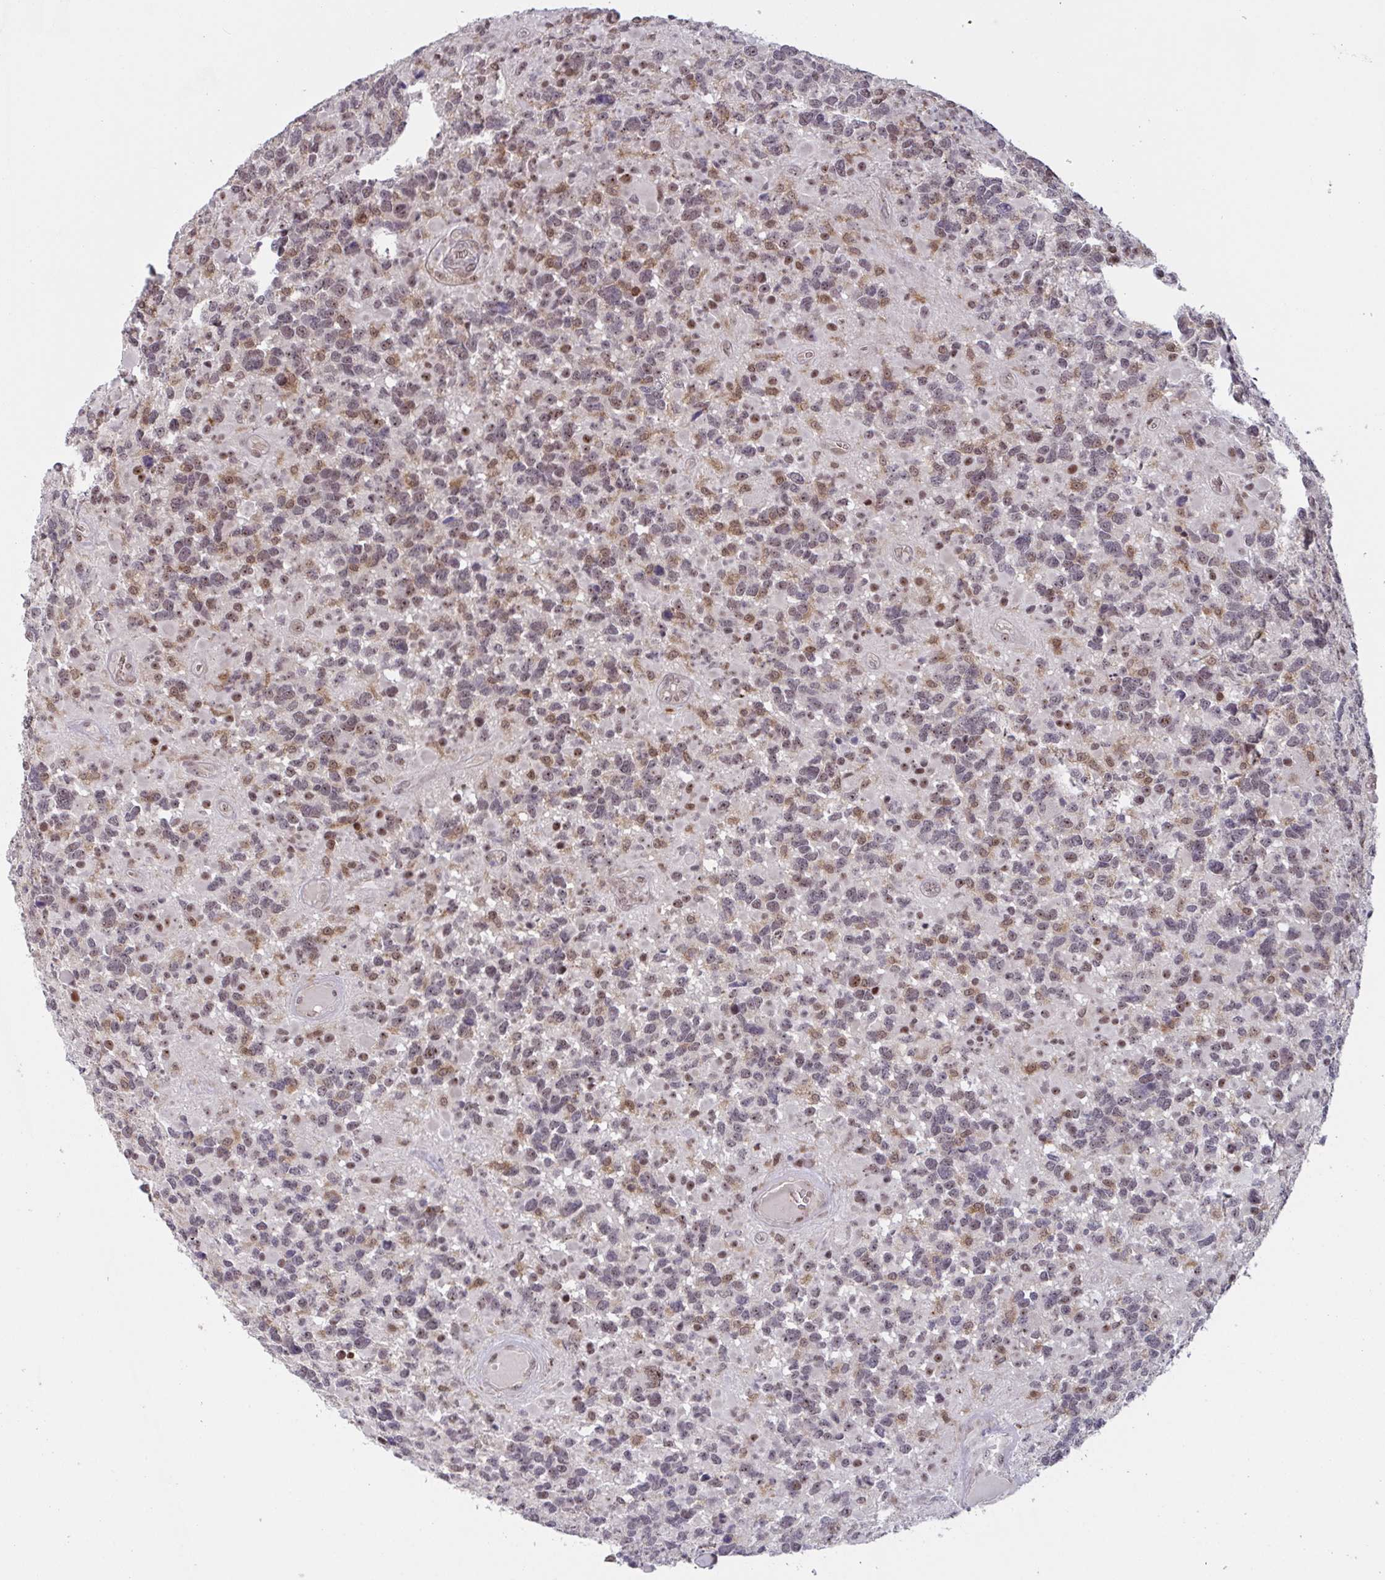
{"staining": {"intensity": "moderate", "quantity": "25%-75%", "location": "cytoplasmic/membranous,nuclear"}, "tissue": "glioma", "cell_type": "Tumor cells", "image_type": "cancer", "snomed": [{"axis": "morphology", "description": "Glioma, malignant, High grade"}, {"axis": "topography", "description": "Brain"}], "caption": "An immunohistochemistry (IHC) image of neoplastic tissue is shown. Protein staining in brown labels moderate cytoplasmic/membranous and nuclear positivity in glioma within tumor cells.", "gene": "NLRP13", "patient": {"sex": "female", "age": 40}}